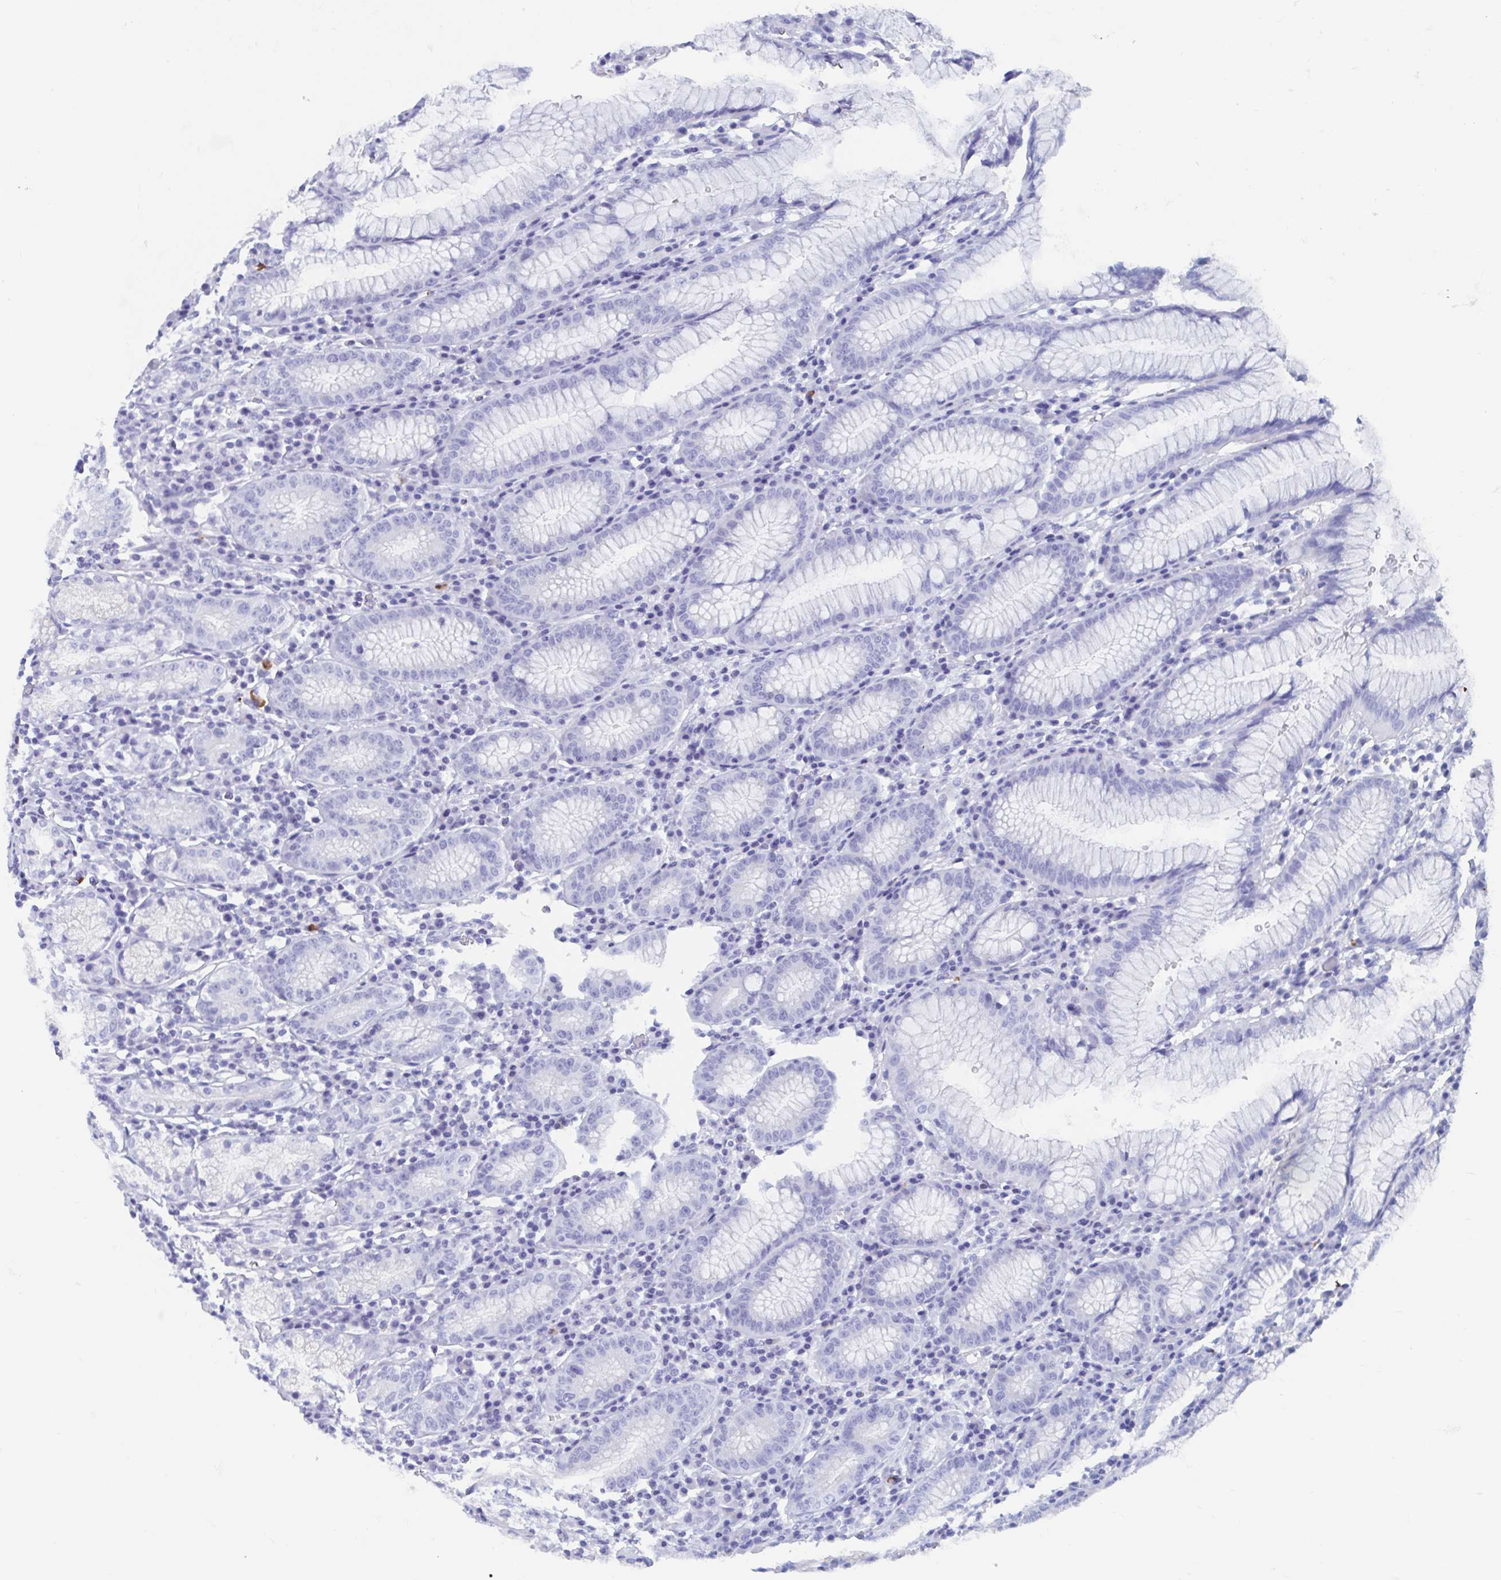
{"staining": {"intensity": "negative", "quantity": "none", "location": "none"}, "tissue": "stomach", "cell_type": "Glandular cells", "image_type": "normal", "snomed": [{"axis": "morphology", "description": "Normal tissue, NOS"}, {"axis": "topography", "description": "Stomach"}], "caption": "DAB immunohistochemical staining of benign stomach shows no significant staining in glandular cells.", "gene": "SHCBP1L", "patient": {"sex": "male", "age": 55}}